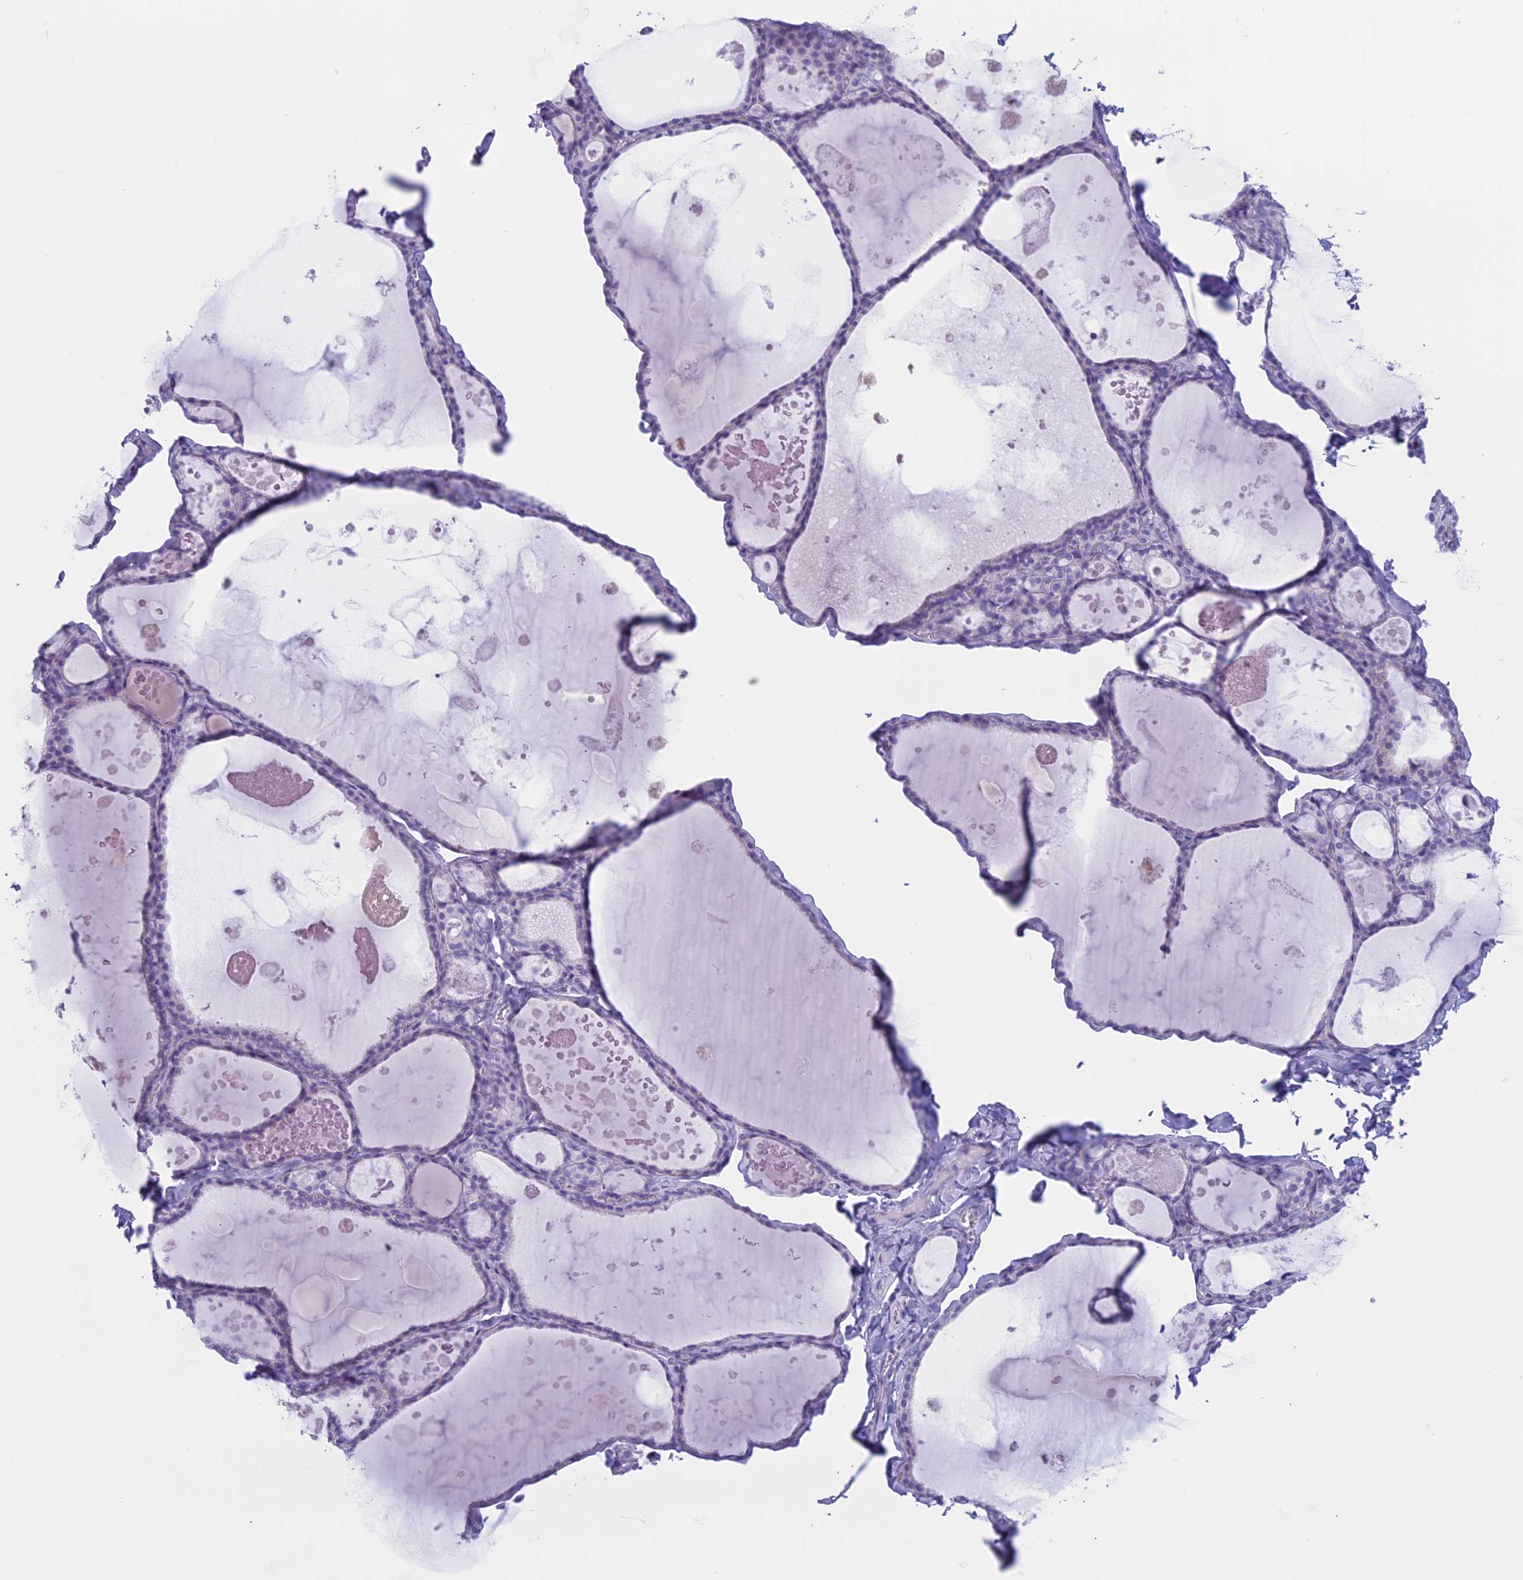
{"staining": {"intensity": "negative", "quantity": "none", "location": "none"}, "tissue": "thyroid gland", "cell_type": "Glandular cells", "image_type": "normal", "snomed": [{"axis": "morphology", "description": "Normal tissue, NOS"}, {"axis": "topography", "description": "Thyroid gland"}], "caption": "IHC of normal thyroid gland displays no expression in glandular cells.", "gene": "RP1", "patient": {"sex": "male", "age": 56}}